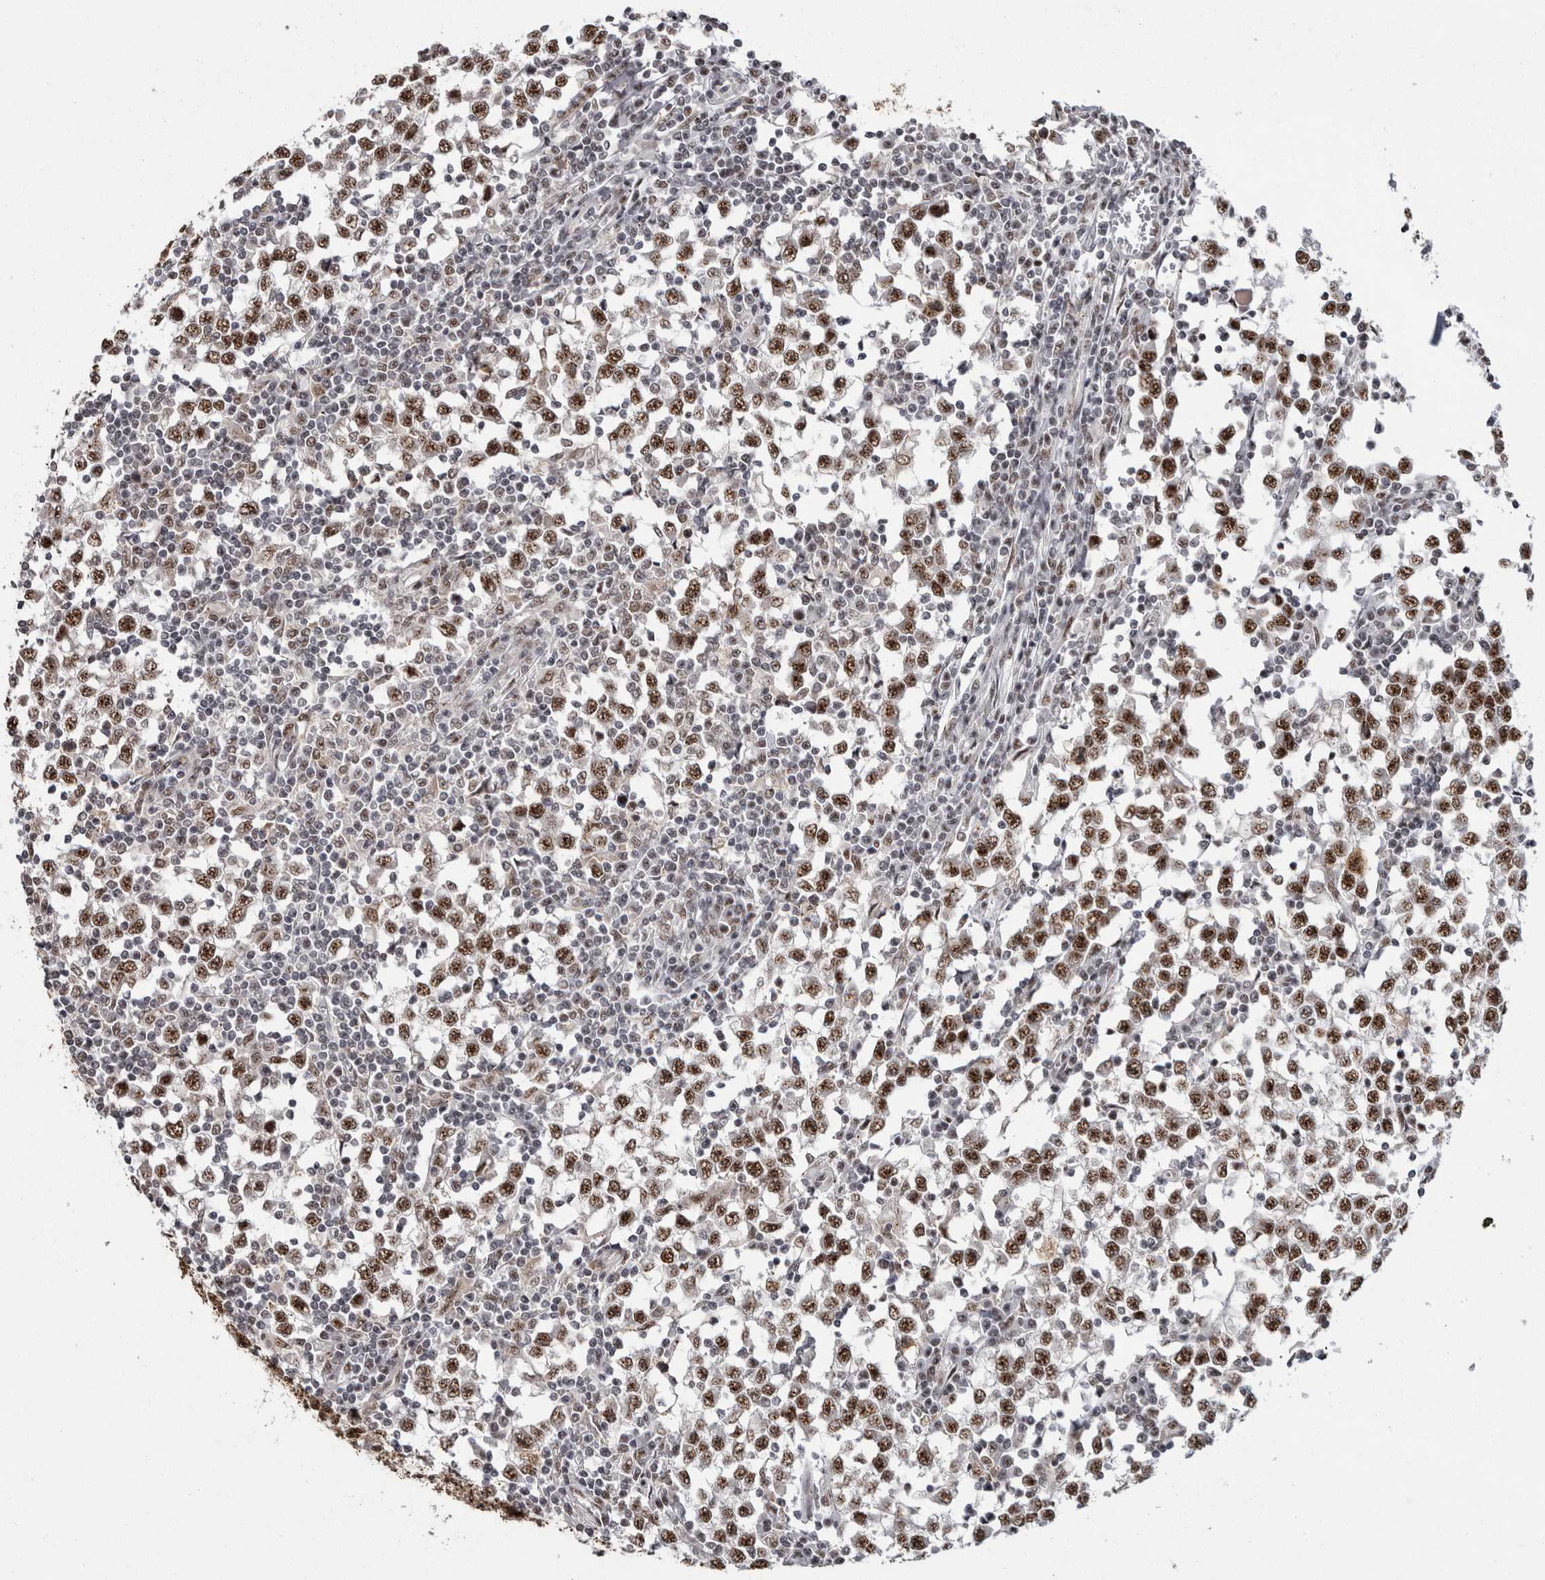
{"staining": {"intensity": "moderate", "quantity": ">75%", "location": "nuclear"}, "tissue": "testis cancer", "cell_type": "Tumor cells", "image_type": "cancer", "snomed": [{"axis": "morphology", "description": "Seminoma, NOS"}, {"axis": "topography", "description": "Testis"}], "caption": "Human seminoma (testis) stained for a protein (brown) demonstrates moderate nuclear positive positivity in approximately >75% of tumor cells.", "gene": "MKNK1", "patient": {"sex": "male", "age": 65}}